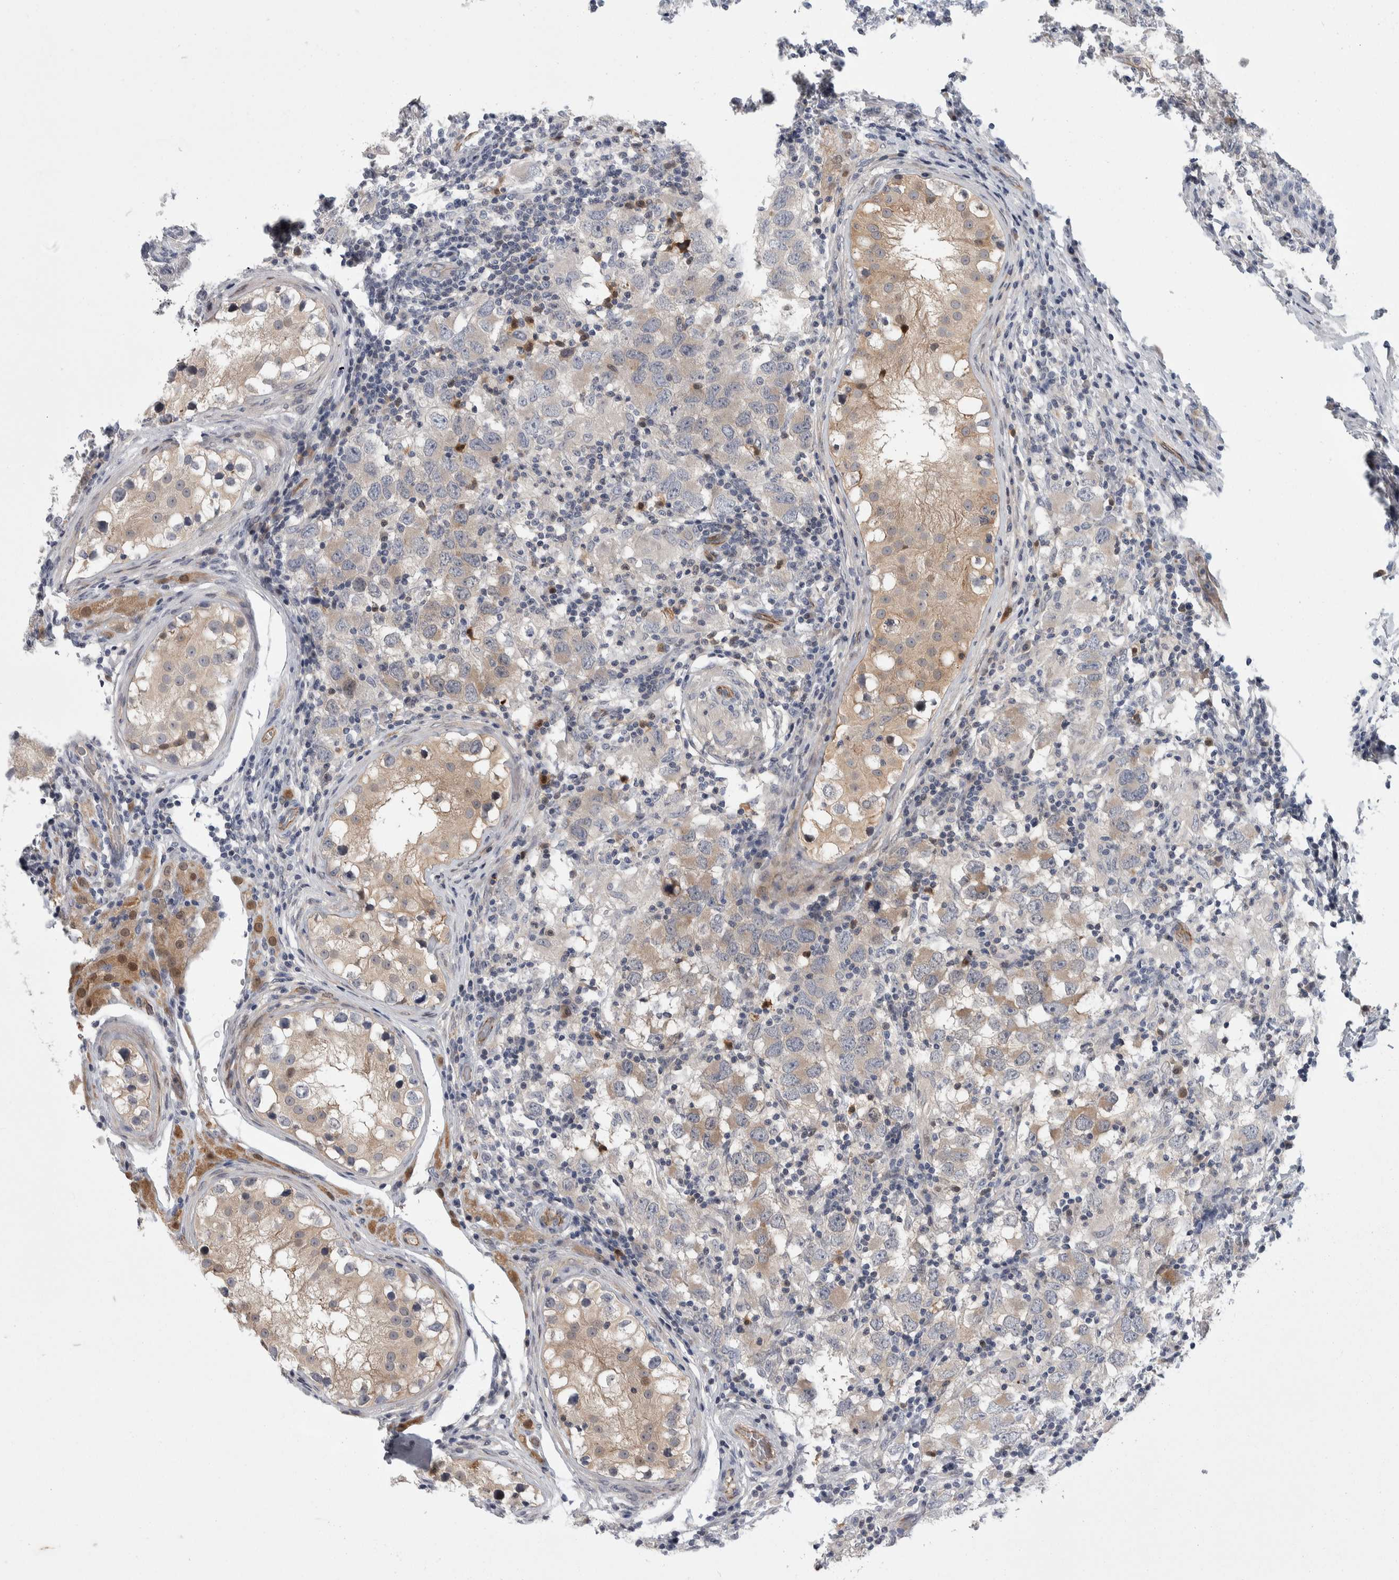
{"staining": {"intensity": "weak", "quantity": "25%-75%", "location": "cytoplasmic/membranous"}, "tissue": "testis cancer", "cell_type": "Tumor cells", "image_type": "cancer", "snomed": [{"axis": "morphology", "description": "Carcinoma, Embryonal, NOS"}, {"axis": "topography", "description": "Testis"}], "caption": "Weak cytoplasmic/membranous expression for a protein is identified in about 25%-75% of tumor cells of embryonal carcinoma (testis) using immunohistochemistry.", "gene": "ZNF862", "patient": {"sex": "male", "age": 21}}